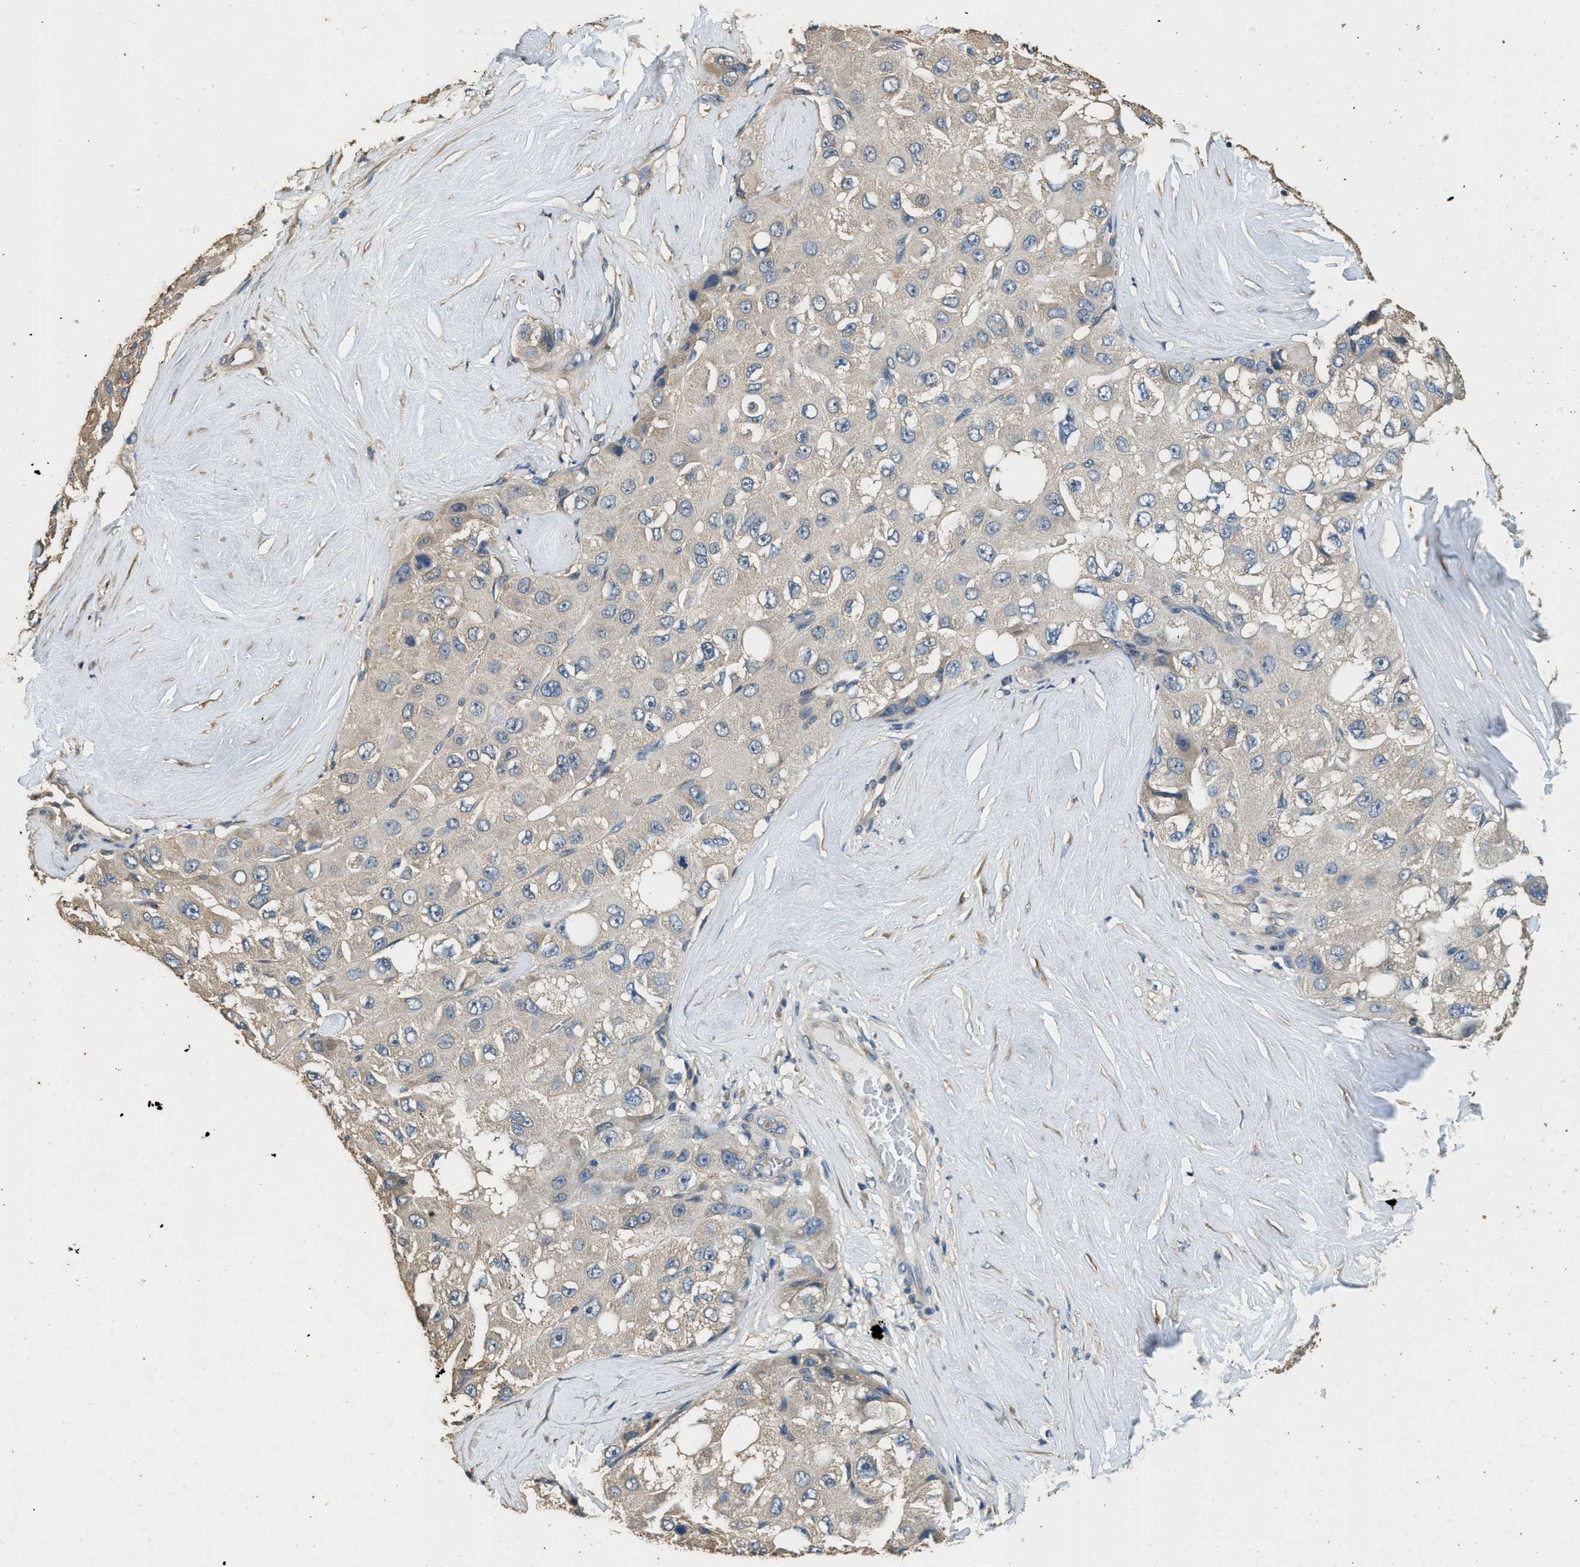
{"staining": {"intensity": "weak", "quantity": "25%-75%", "location": "cytoplasmic/membranous"}, "tissue": "liver cancer", "cell_type": "Tumor cells", "image_type": "cancer", "snomed": [{"axis": "morphology", "description": "Carcinoma, Hepatocellular, NOS"}, {"axis": "topography", "description": "Liver"}], "caption": "Human liver cancer (hepatocellular carcinoma) stained for a protein (brown) demonstrates weak cytoplasmic/membranous positive expression in about 25%-75% of tumor cells.", "gene": "RAB6B", "patient": {"sex": "male", "age": 80}}